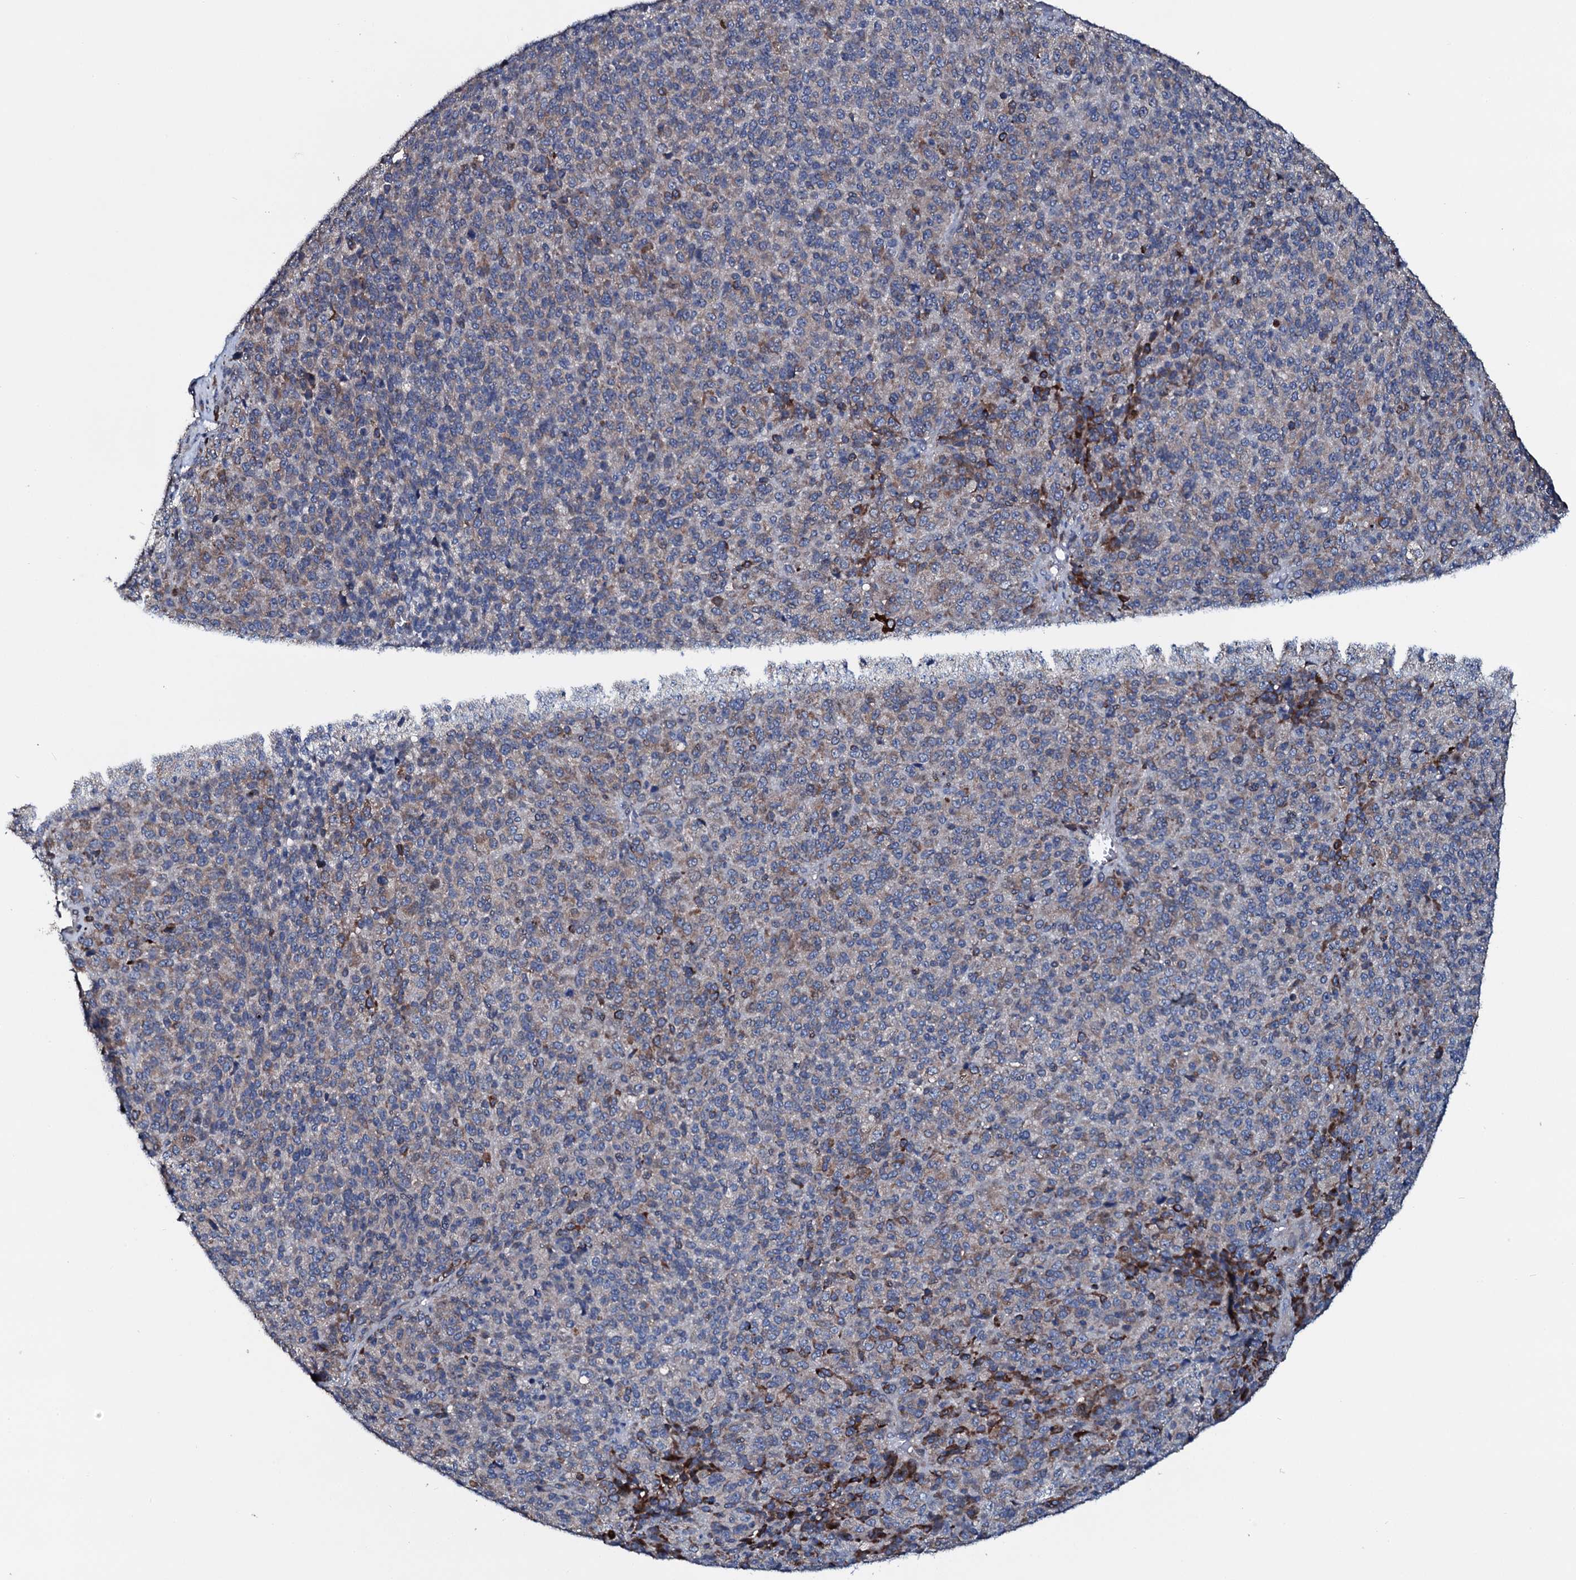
{"staining": {"intensity": "moderate", "quantity": "<25%", "location": "cytoplasmic/membranous"}, "tissue": "melanoma", "cell_type": "Tumor cells", "image_type": "cancer", "snomed": [{"axis": "morphology", "description": "Malignant melanoma, Metastatic site"}, {"axis": "topography", "description": "Brain"}], "caption": "Human melanoma stained with a protein marker exhibits moderate staining in tumor cells.", "gene": "IL12B", "patient": {"sex": "female", "age": 56}}